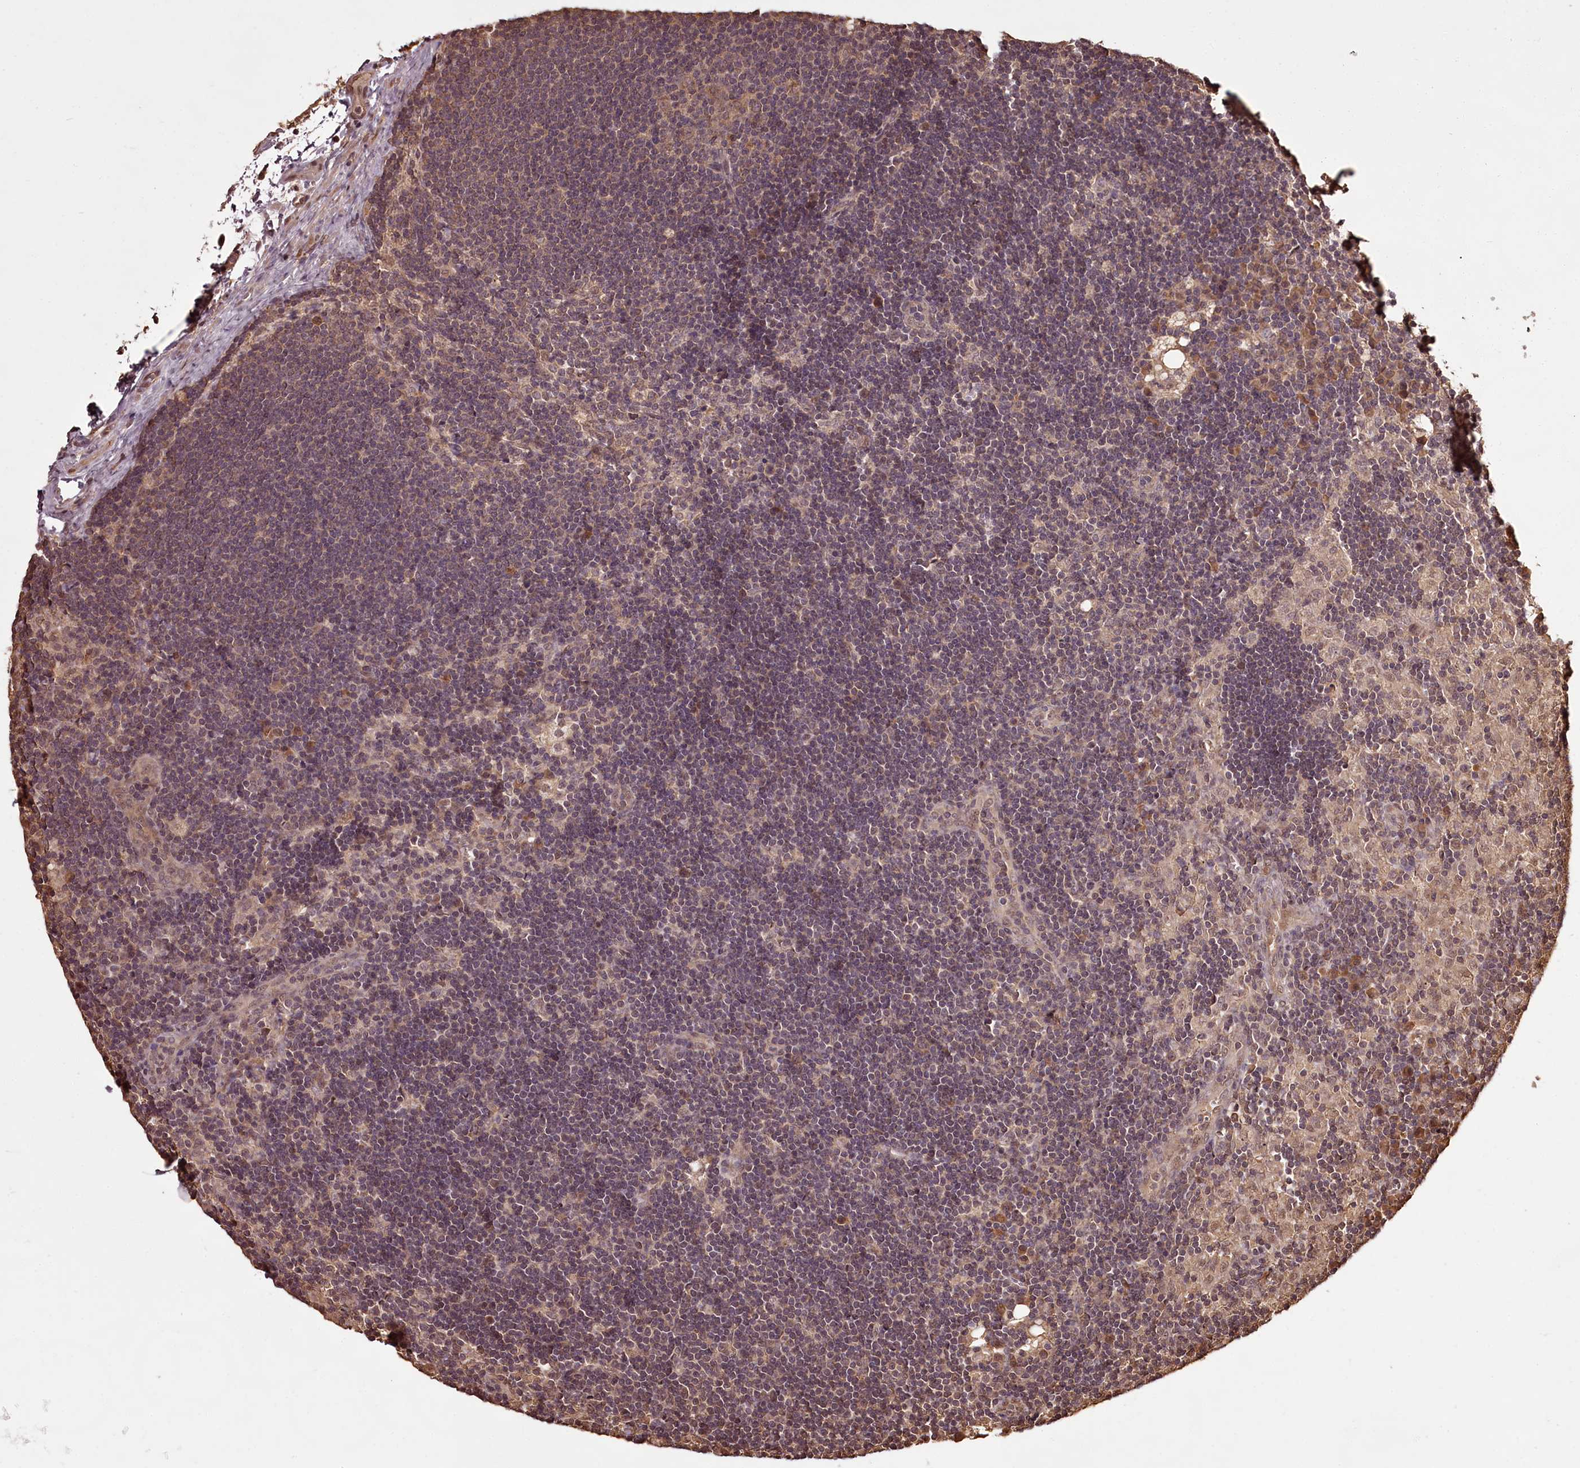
{"staining": {"intensity": "moderate", "quantity": "<25%", "location": "cytoplasmic/membranous"}, "tissue": "lymph node", "cell_type": "Germinal center cells", "image_type": "normal", "snomed": [{"axis": "morphology", "description": "Normal tissue, NOS"}, {"axis": "topography", "description": "Lymph node"}], "caption": "Normal lymph node shows moderate cytoplasmic/membranous expression in approximately <25% of germinal center cells, visualized by immunohistochemistry. (Stains: DAB in brown, nuclei in blue, Microscopy: brightfield microscopy at high magnification).", "gene": "NPRL2", "patient": {"sex": "male", "age": 24}}